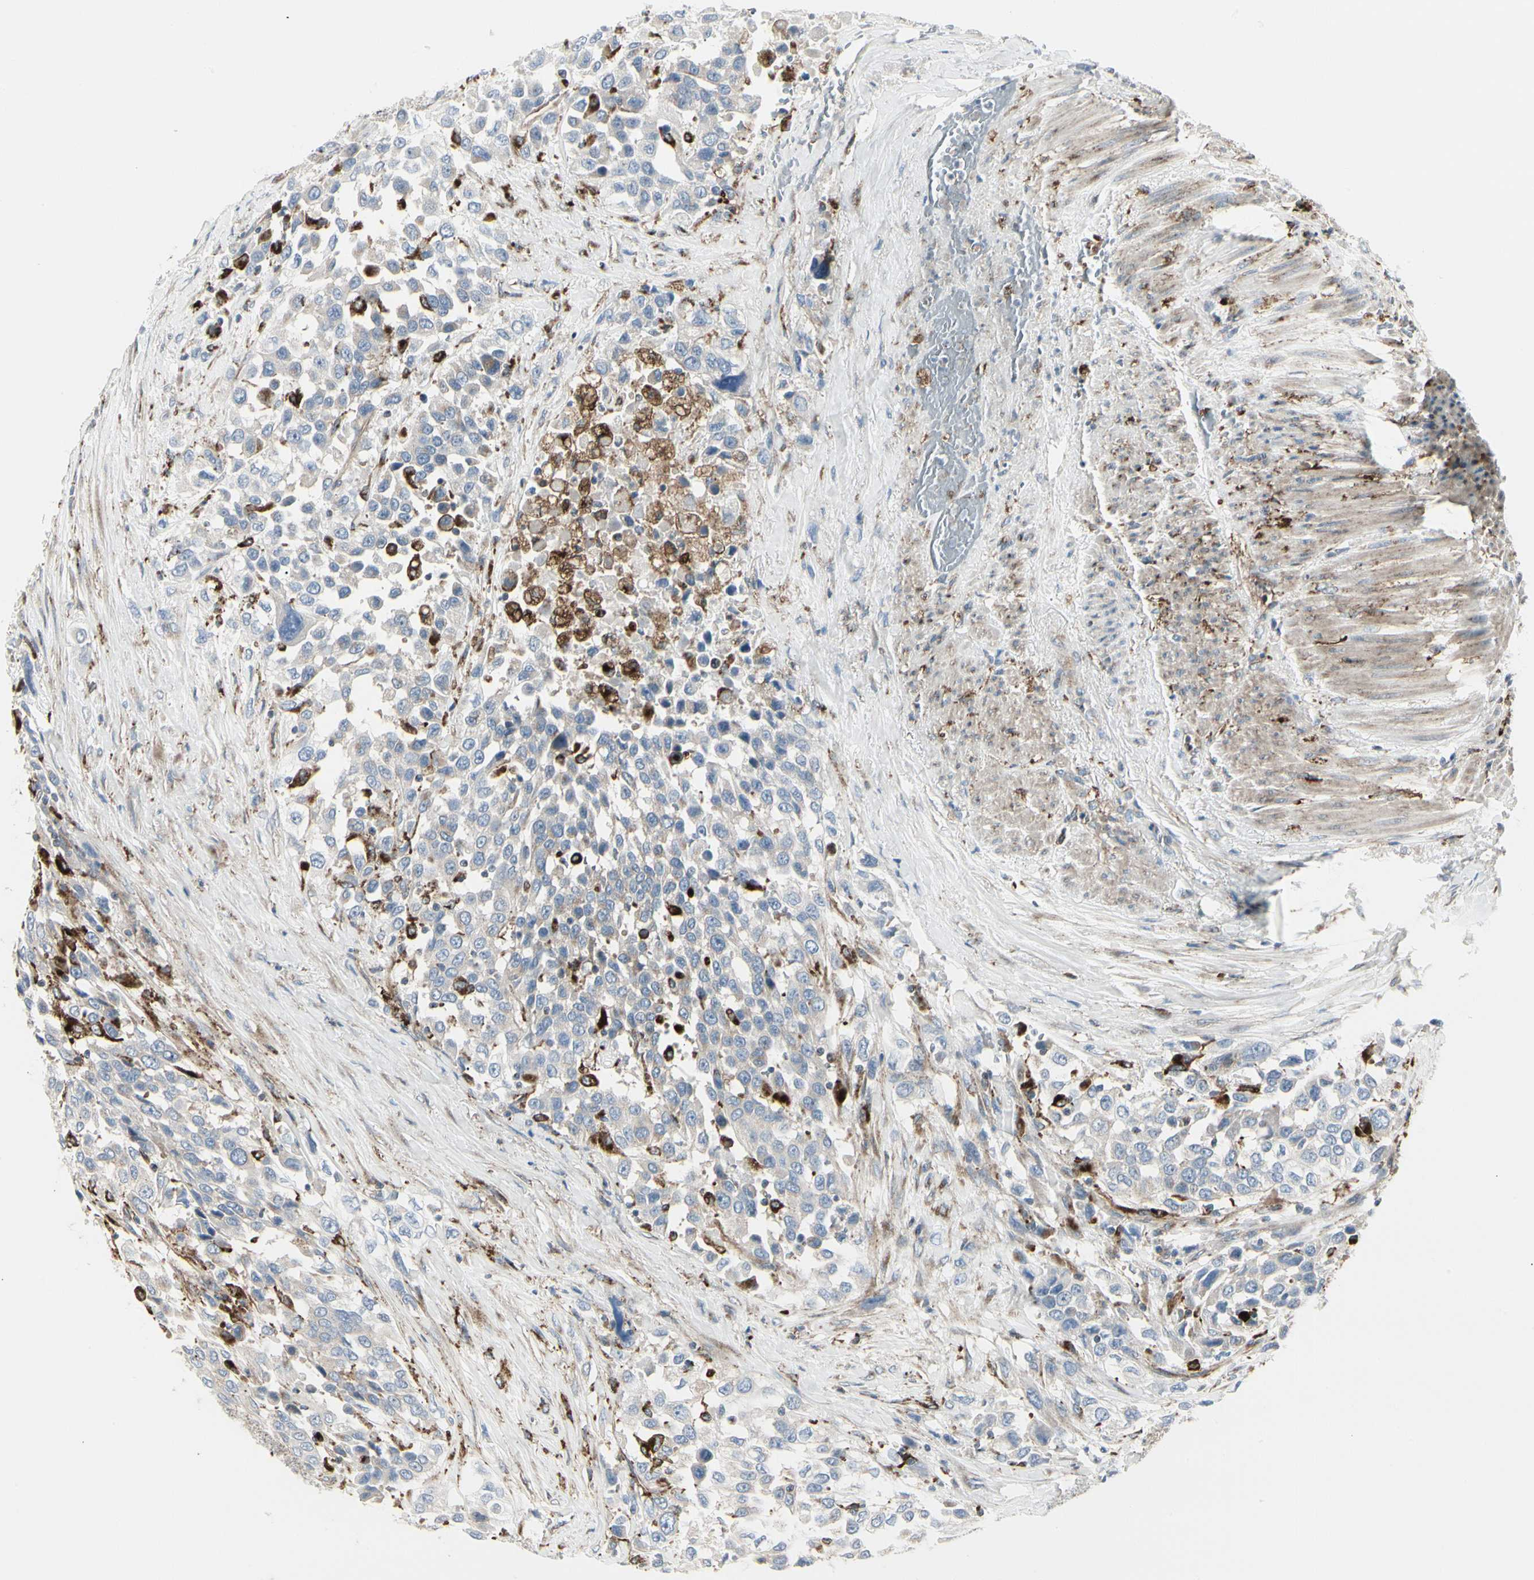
{"staining": {"intensity": "negative", "quantity": "none", "location": "none"}, "tissue": "urothelial cancer", "cell_type": "Tumor cells", "image_type": "cancer", "snomed": [{"axis": "morphology", "description": "Urothelial carcinoma, High grade"}, {"axis": "topography", "description": "Urinary bladder"}], "caption": "This is a photomicrograph of immunohistochemistry (IHC) staining of urothelial cancer, which shows no expression in tumor cells.", "gene": "ATP6V1B2", "patient": {"sex": "female", "age": 80}}